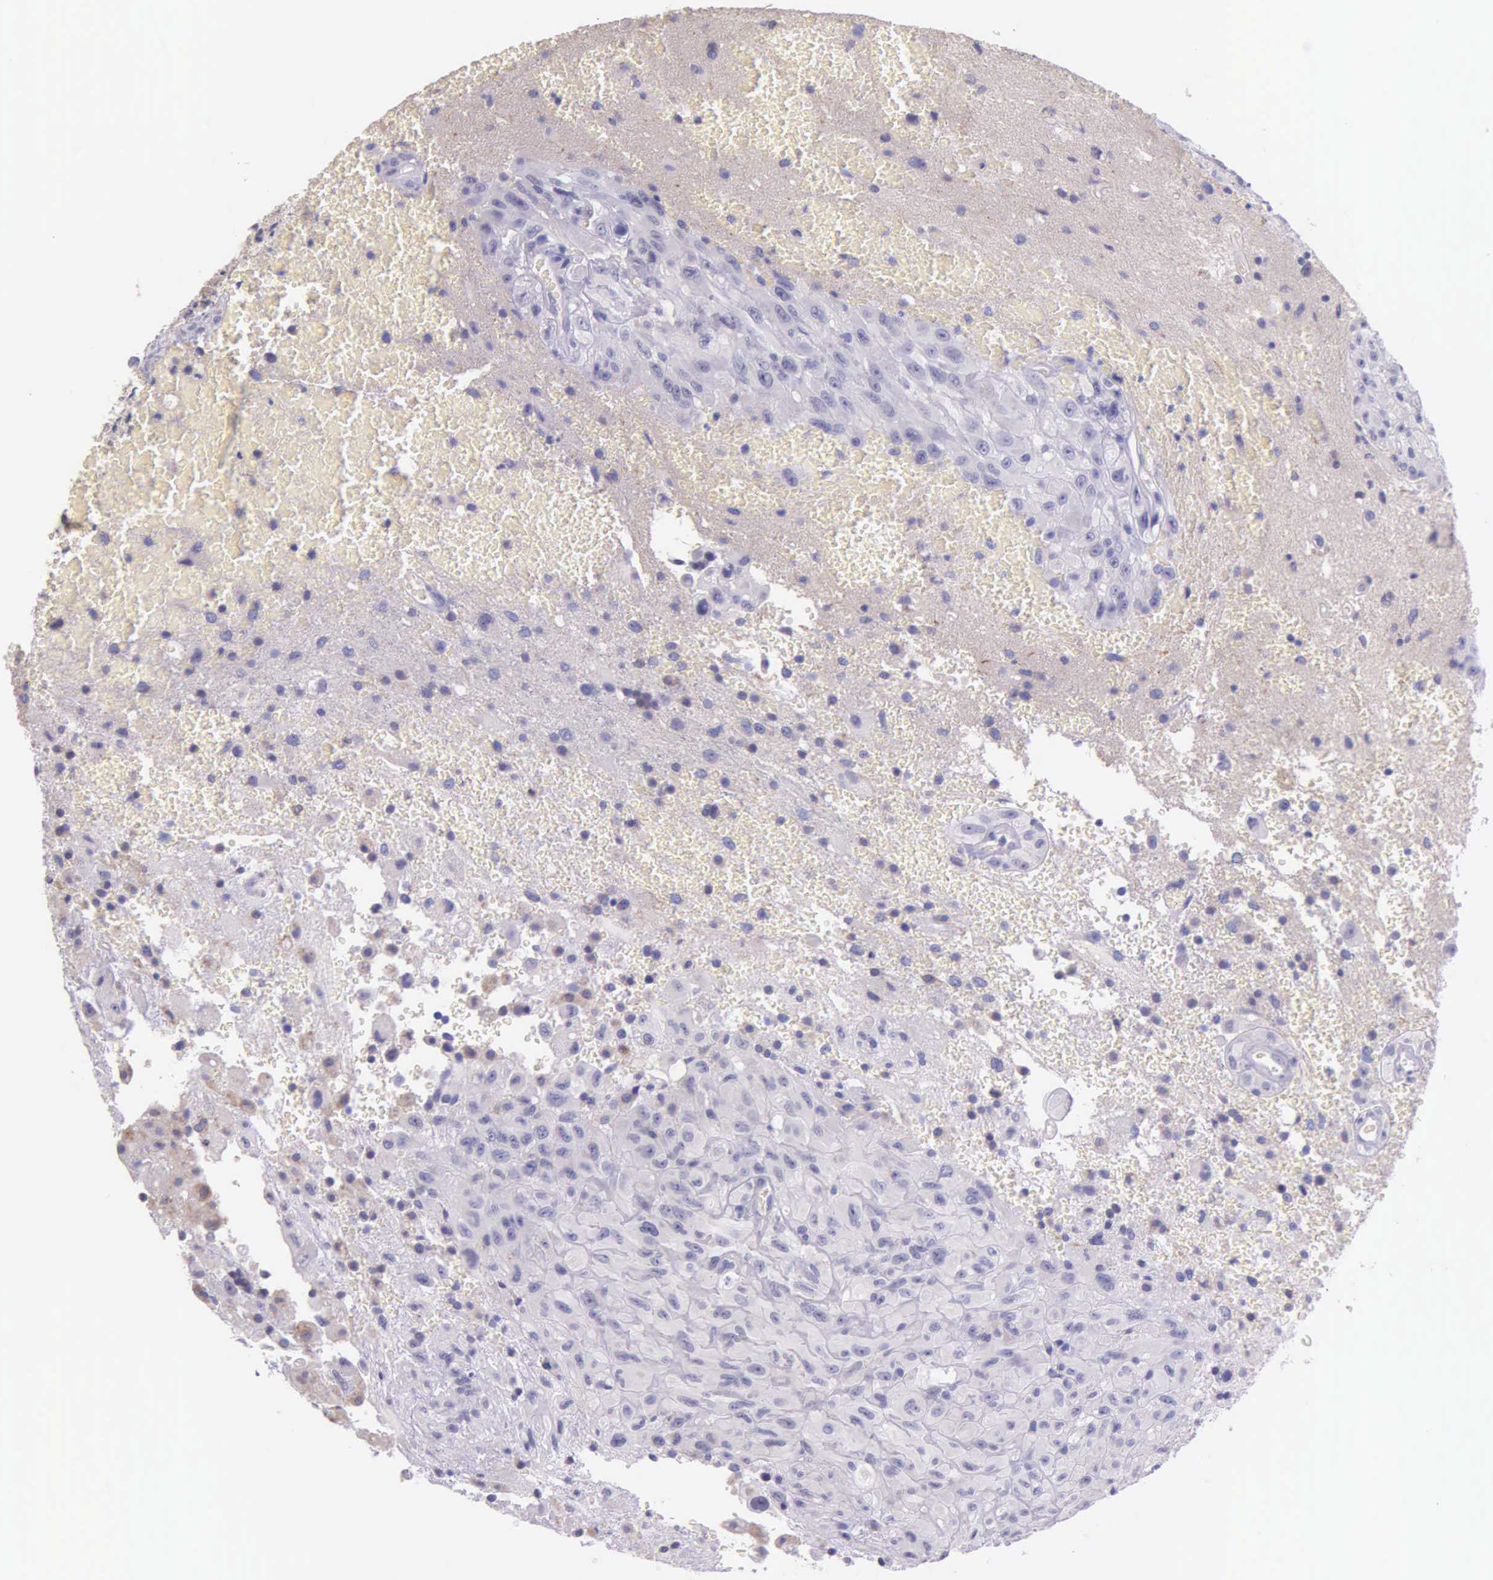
{"staining": {"intensity": "negative", "quantity": "none", "location": "none"}, "tissue": "glioma", "cell_type": "Tumor cells", "image_type": "cancer", "snomed": [{"axis": "morphology", "description": "Glioma, malignant, High grade"}, {"axis": "topography", "description": "Brain"}], "caption": "The histopathology image reveals no significant expression in tumor cells of glioma.", "gene": "THSD7A", "patient": {"sex": "male", "age": 48}}